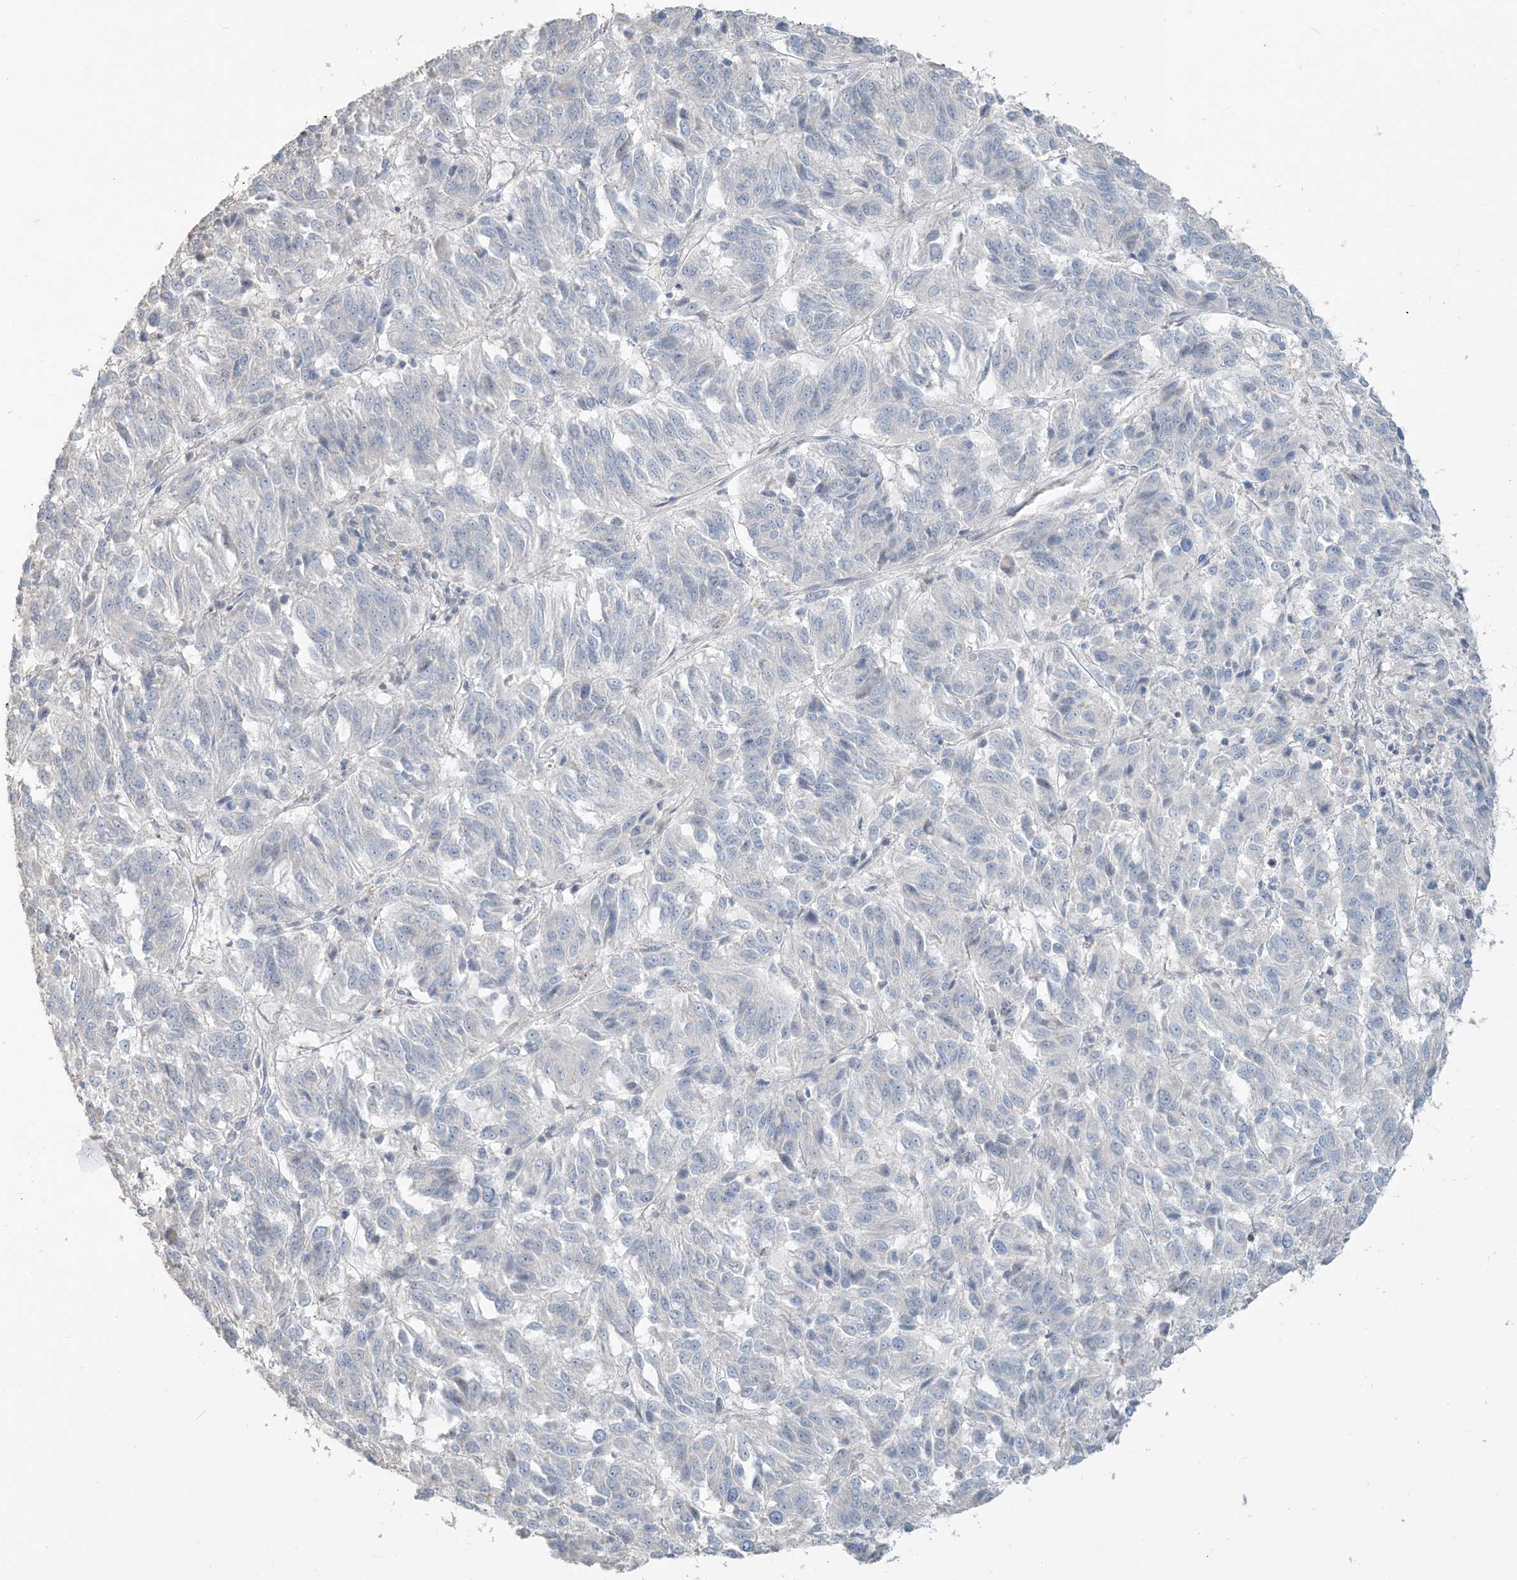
{"staining": {"intensity": "negative", "quantity": "none", "location": "none"}, "tissue": "melanoma", "cell_type": "Tumor cells", "image_type": "cancer", "snomed": [{"axis": "morphology", "description": "Malignant melanoma, Metastatic site"}, {"axis": "topography", "description": "Lung"}], "caption": "Malignant melanoma (metastatic site) was stained to show a protein in brown. There is no significant positivity in tumor cells.", "gene": "NPHS2", "patient": {"sex": "male", "age": 64}}